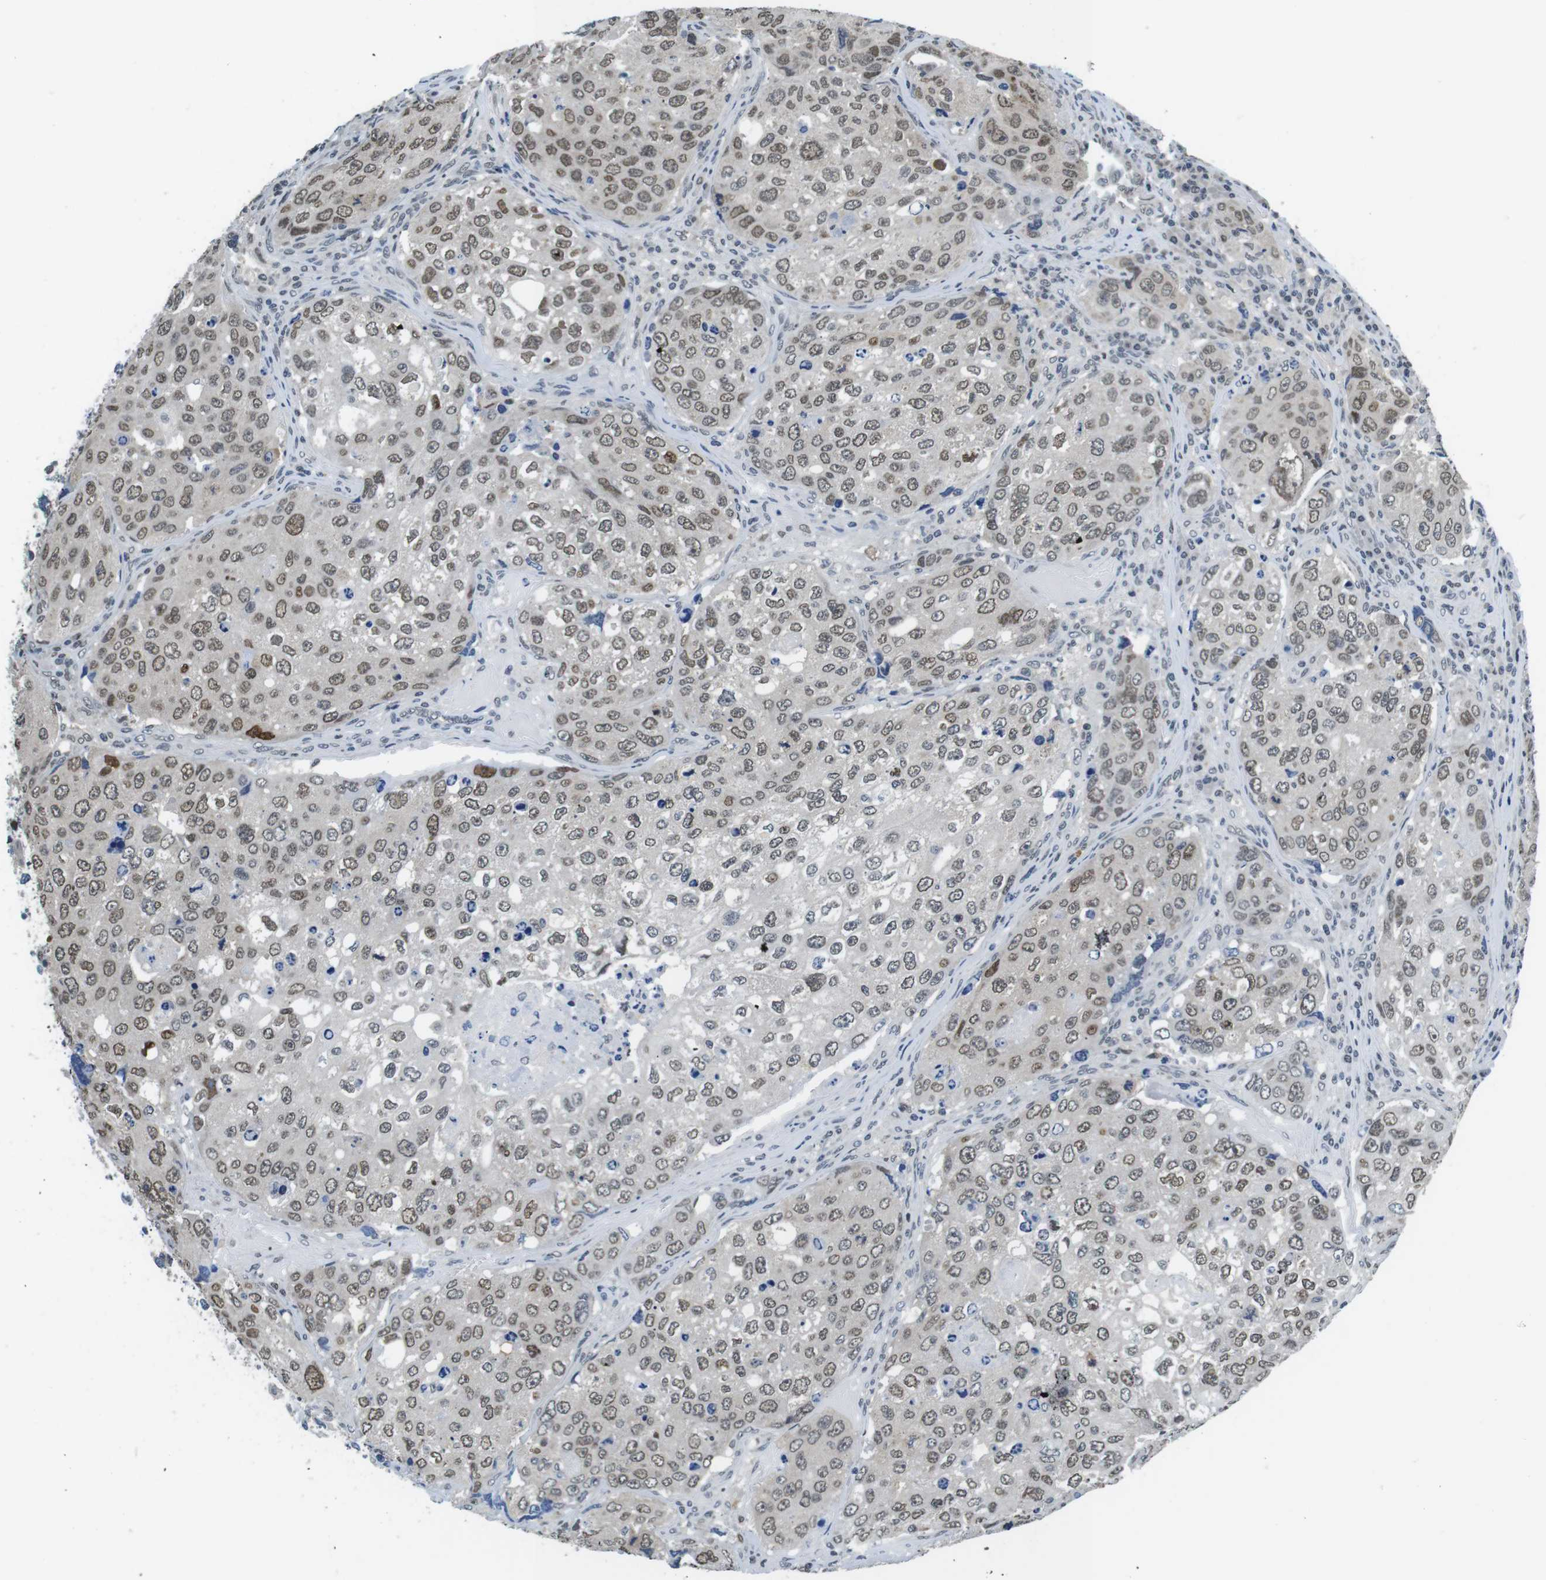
{"staining": {"intensity": "weak", "quantity": ">75%", "location": "nuclear"}, "tissue": "urothelial cancer", "cell_type": "Tumor cells", "image_type": "cancer", "snomed": [{"axis": "morphology", "description": "Urothelial carcinoma, High grade"}, {"axis": "topography", "description": "Lymph node"}, {"axis": "topography", "description": "Urinary bladder"}], "caption": "This photomicrograph displays immunohistochemistry (IHC) staining of human urothelial cancer, with low weak nuclear staining in about >75% of tumor cells.", "gene": "NEK4", "patient": {"sex": "male", "age": 51}}